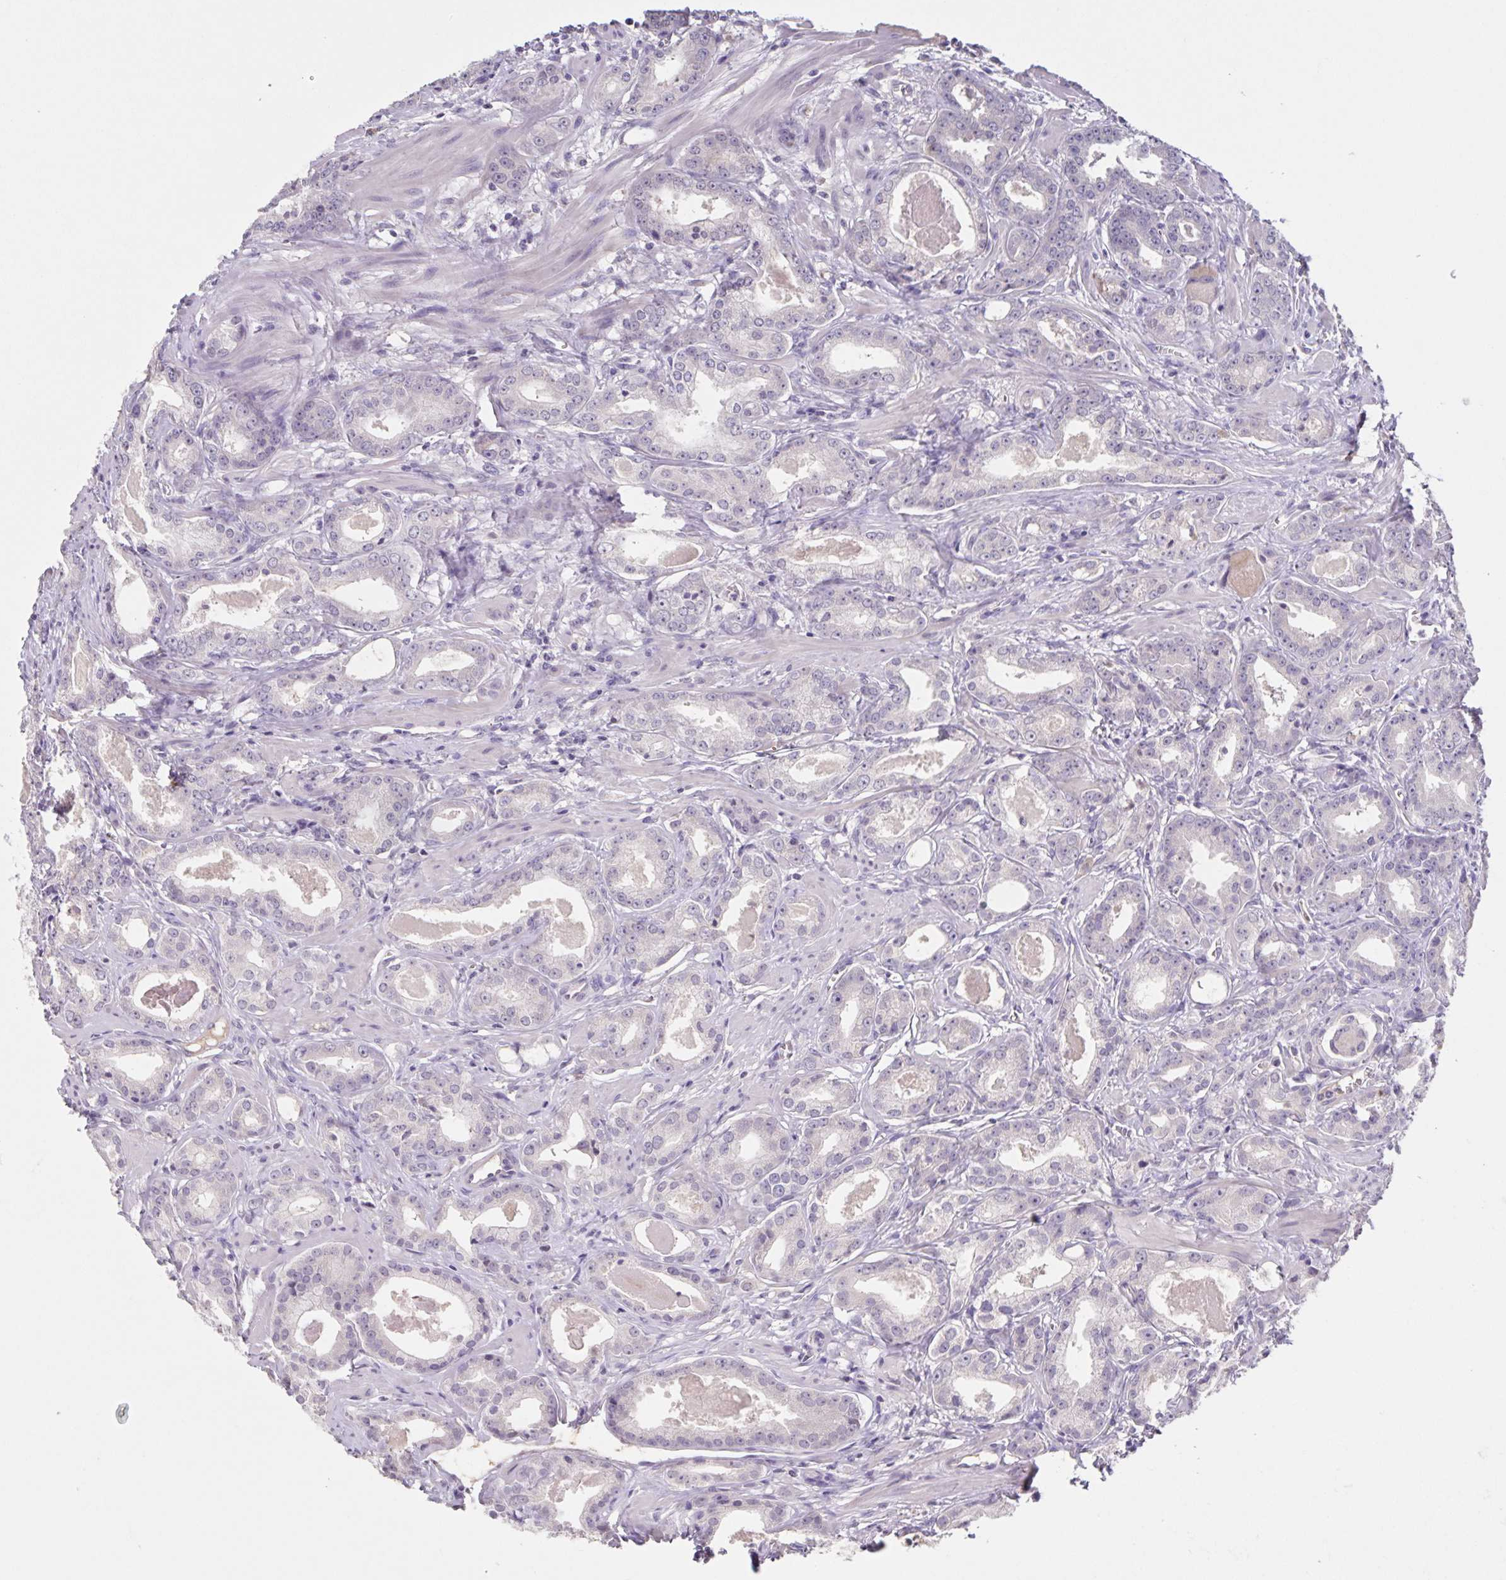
{"staining": {"intensity": "negative", "quantity": "none", "location": "none"}, "tissue": "prostate cancer", "cell_type": "Tumor cells", "image_type": "cancer", "snomed": [{"axis": "morphology", "description": "Adenocarcinoma, NOS"}, {"axis": "morphology", "description": "Adenocarcinoma, Low grade"}, {"axis": "topography", "description": "Prostate"}], "caption": "Histopathology image shows no significant protein positivity in tumor cells of prostate cancer.", "gene": "INSL5", "patient": {"sex": "male", "age": 64}}